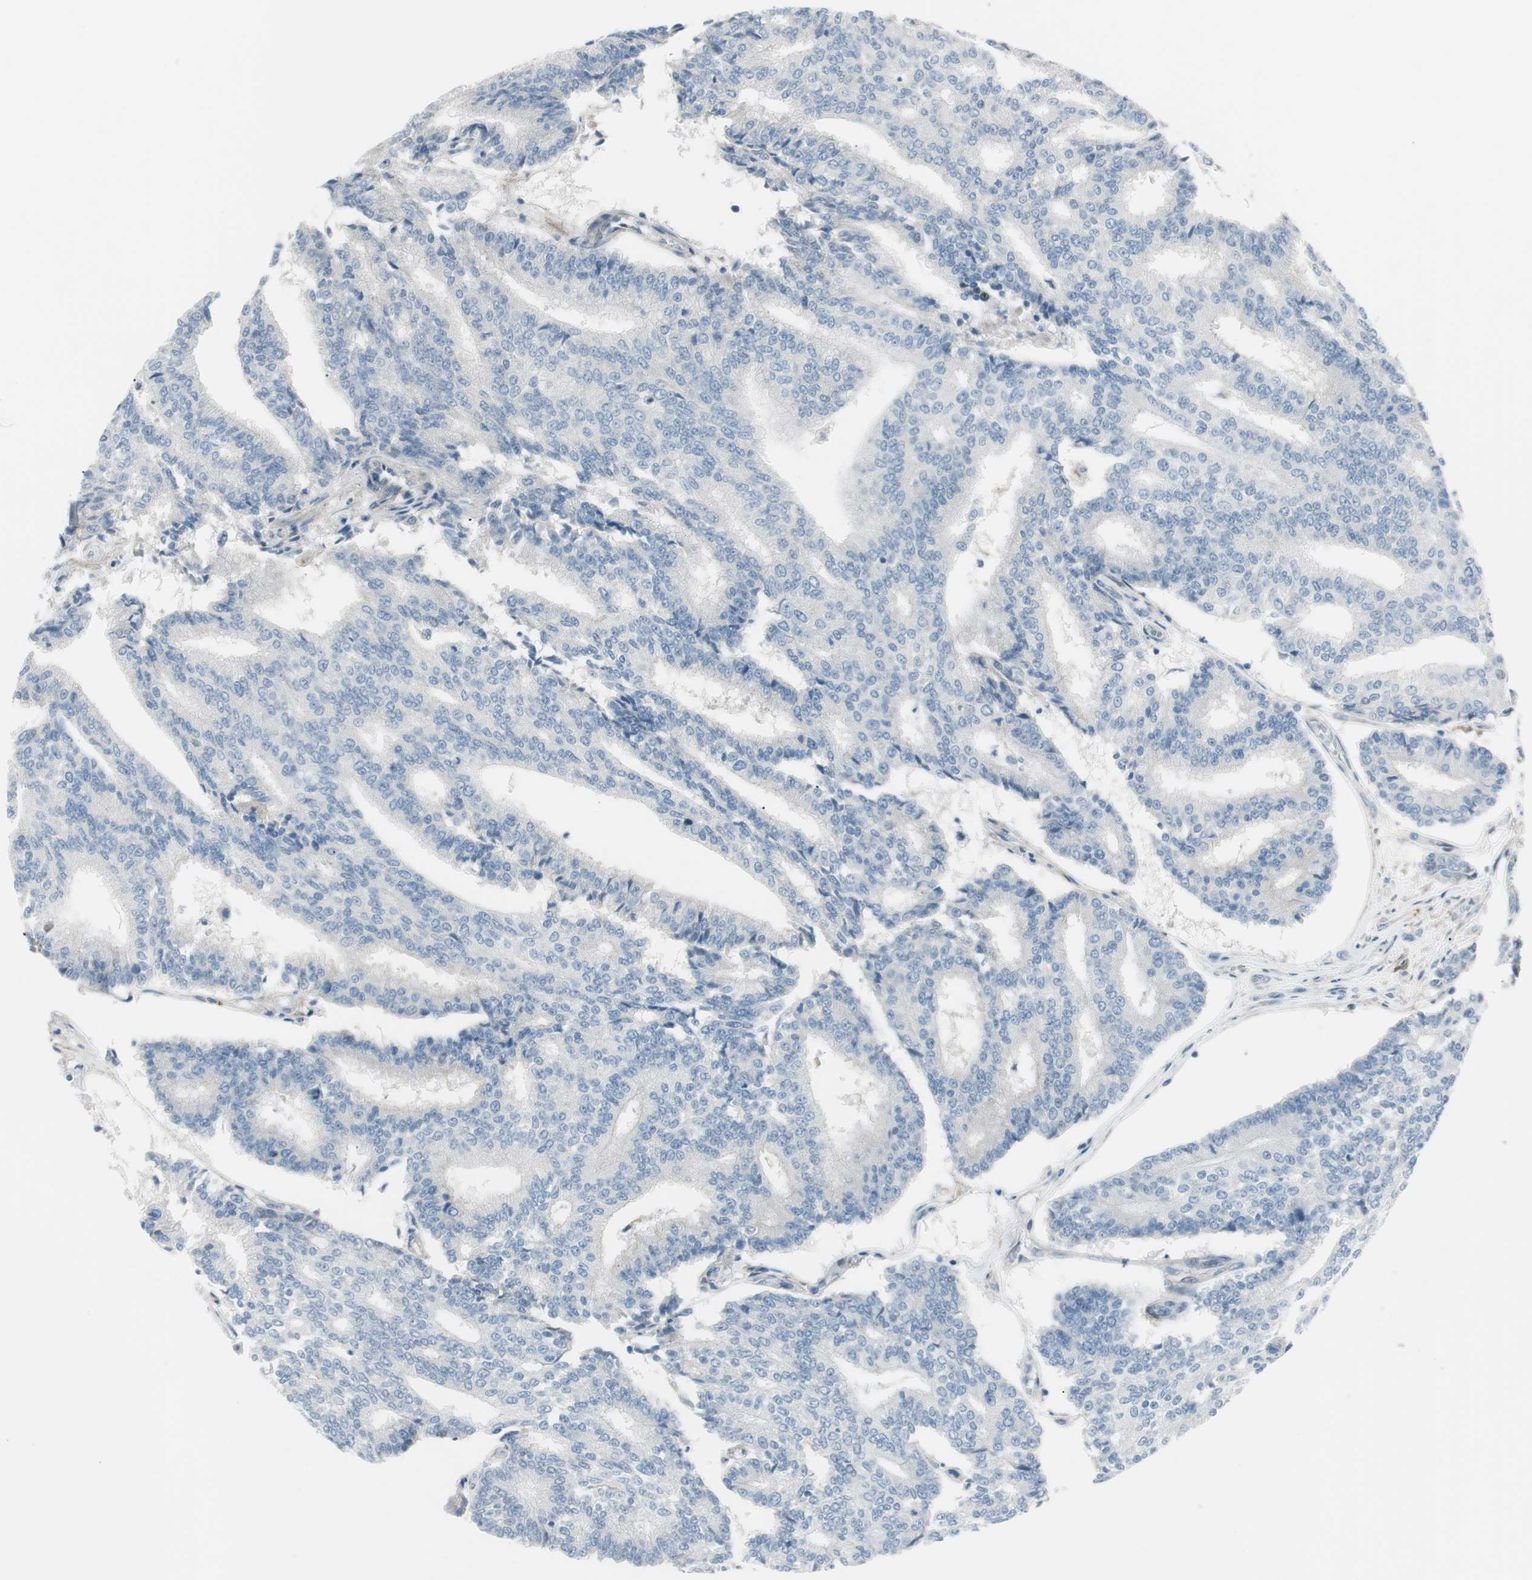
{"staining": {"intensity": "negative", "quantity": "none", "location": "none"}, "tissue": "prostate cancer", "cell_type": "Tumor cells", "image_type": "cancer", "snomed": [{"axis": "morphology", "description": "Adenocarcinoma, High grade"}, {"axis": "topography", "description": "Prostate"}], "caption": "This photomicrograph is of prostate cancer stained with IHC to label a protein in brown with the nuclei are counter-stained blue. There is no expression in tumor cells.", "gene": "CACNA2D1", "patient": {"sex": "male", "age": 55}}